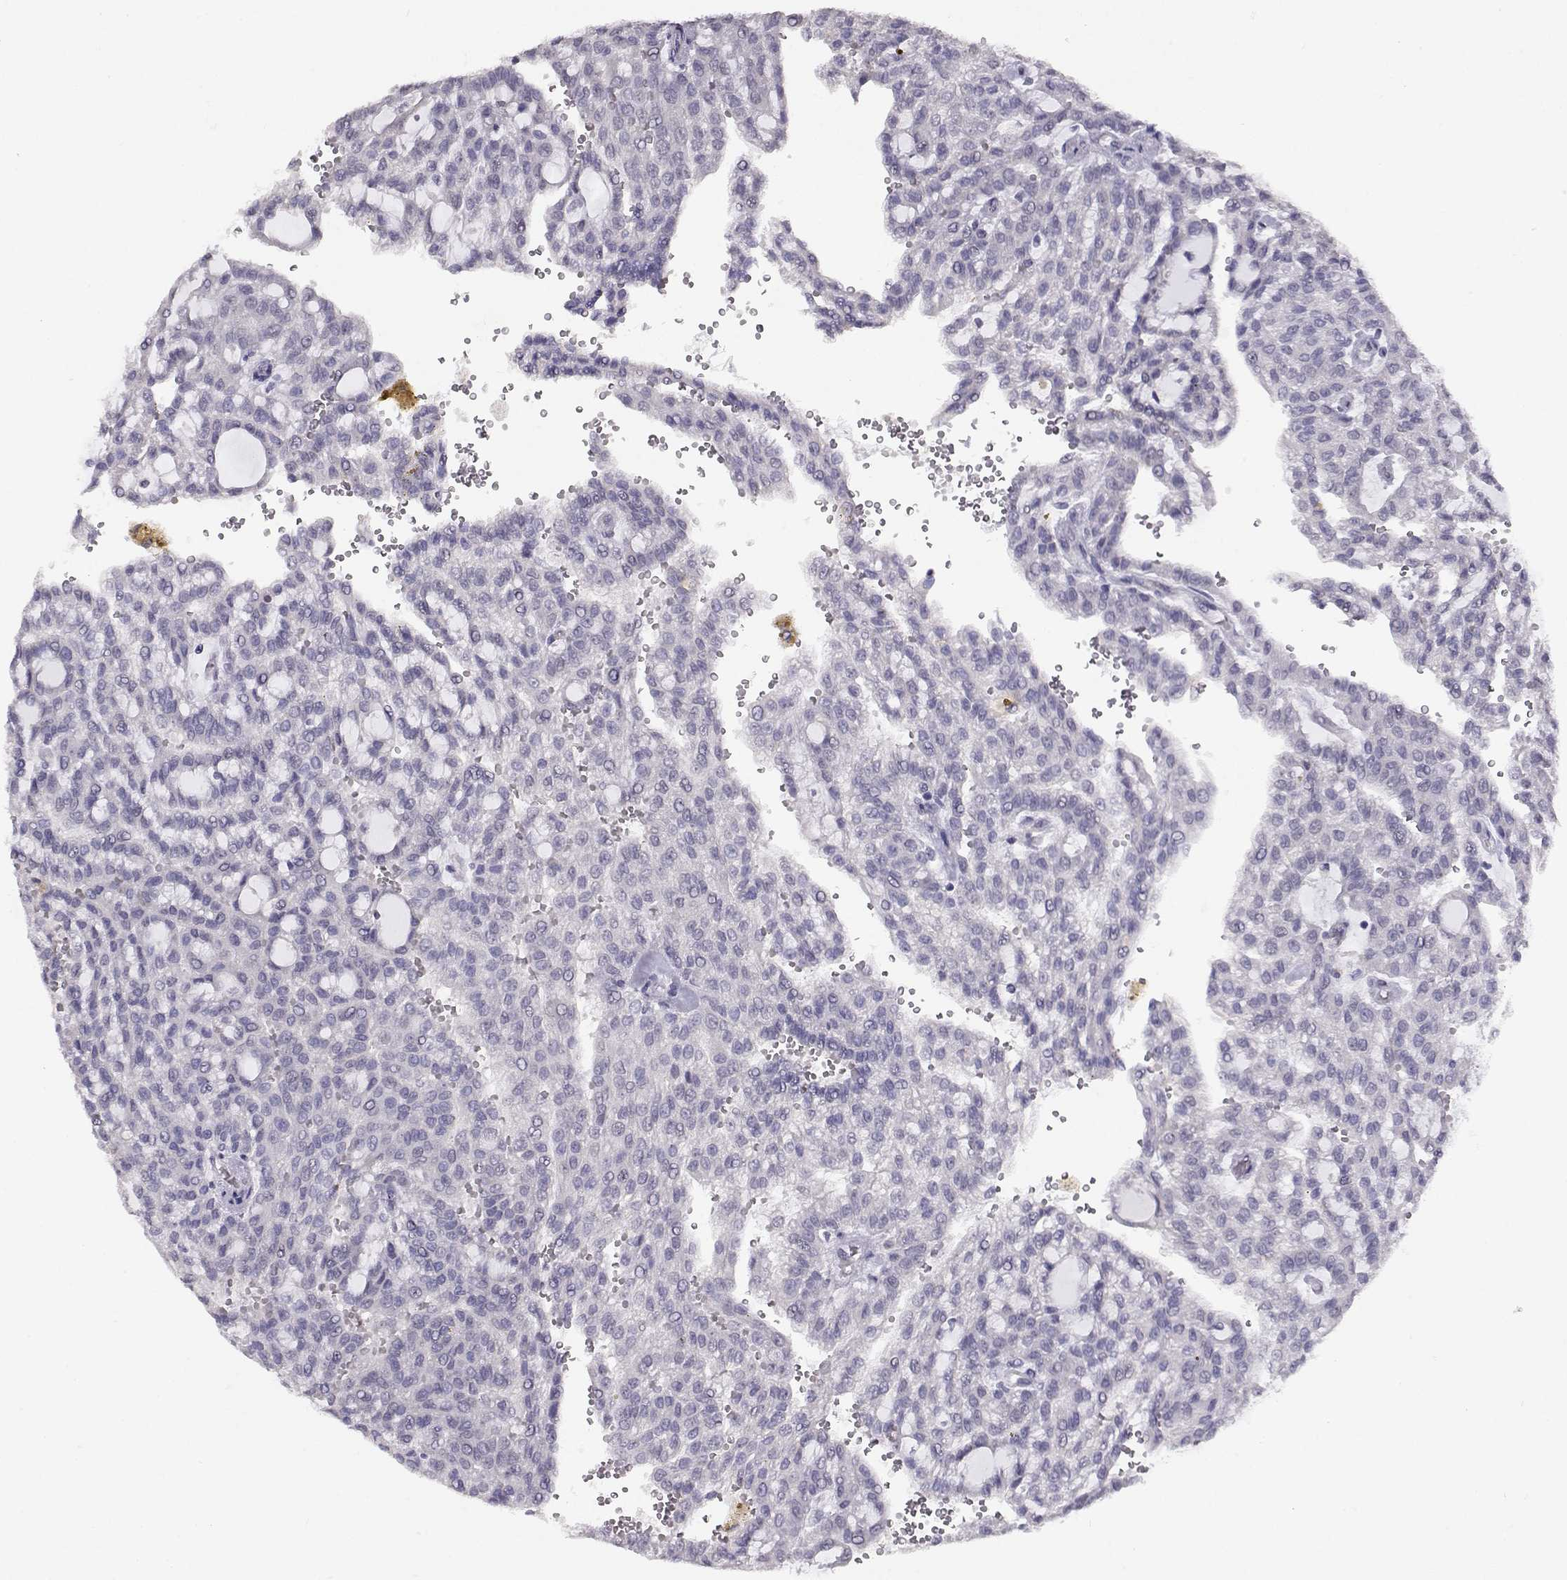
{"staining": {"intensity": "negative", "quantity": "none", "location": "none"}, "tissue": "renal cancer", "cell_type": "Tumor cells", "image_type": "cancer", "snomed": [{"axis": "morphology", "description": "Adenocarcinoma, NOS"}, {"axis": "topography", "description": "Kidney"}], "caption": "Tumor cells are negative for brown protein staining in renal cancer.", "gene": "RHOXF2", "patient": {"sex": "male", "age": 63}}